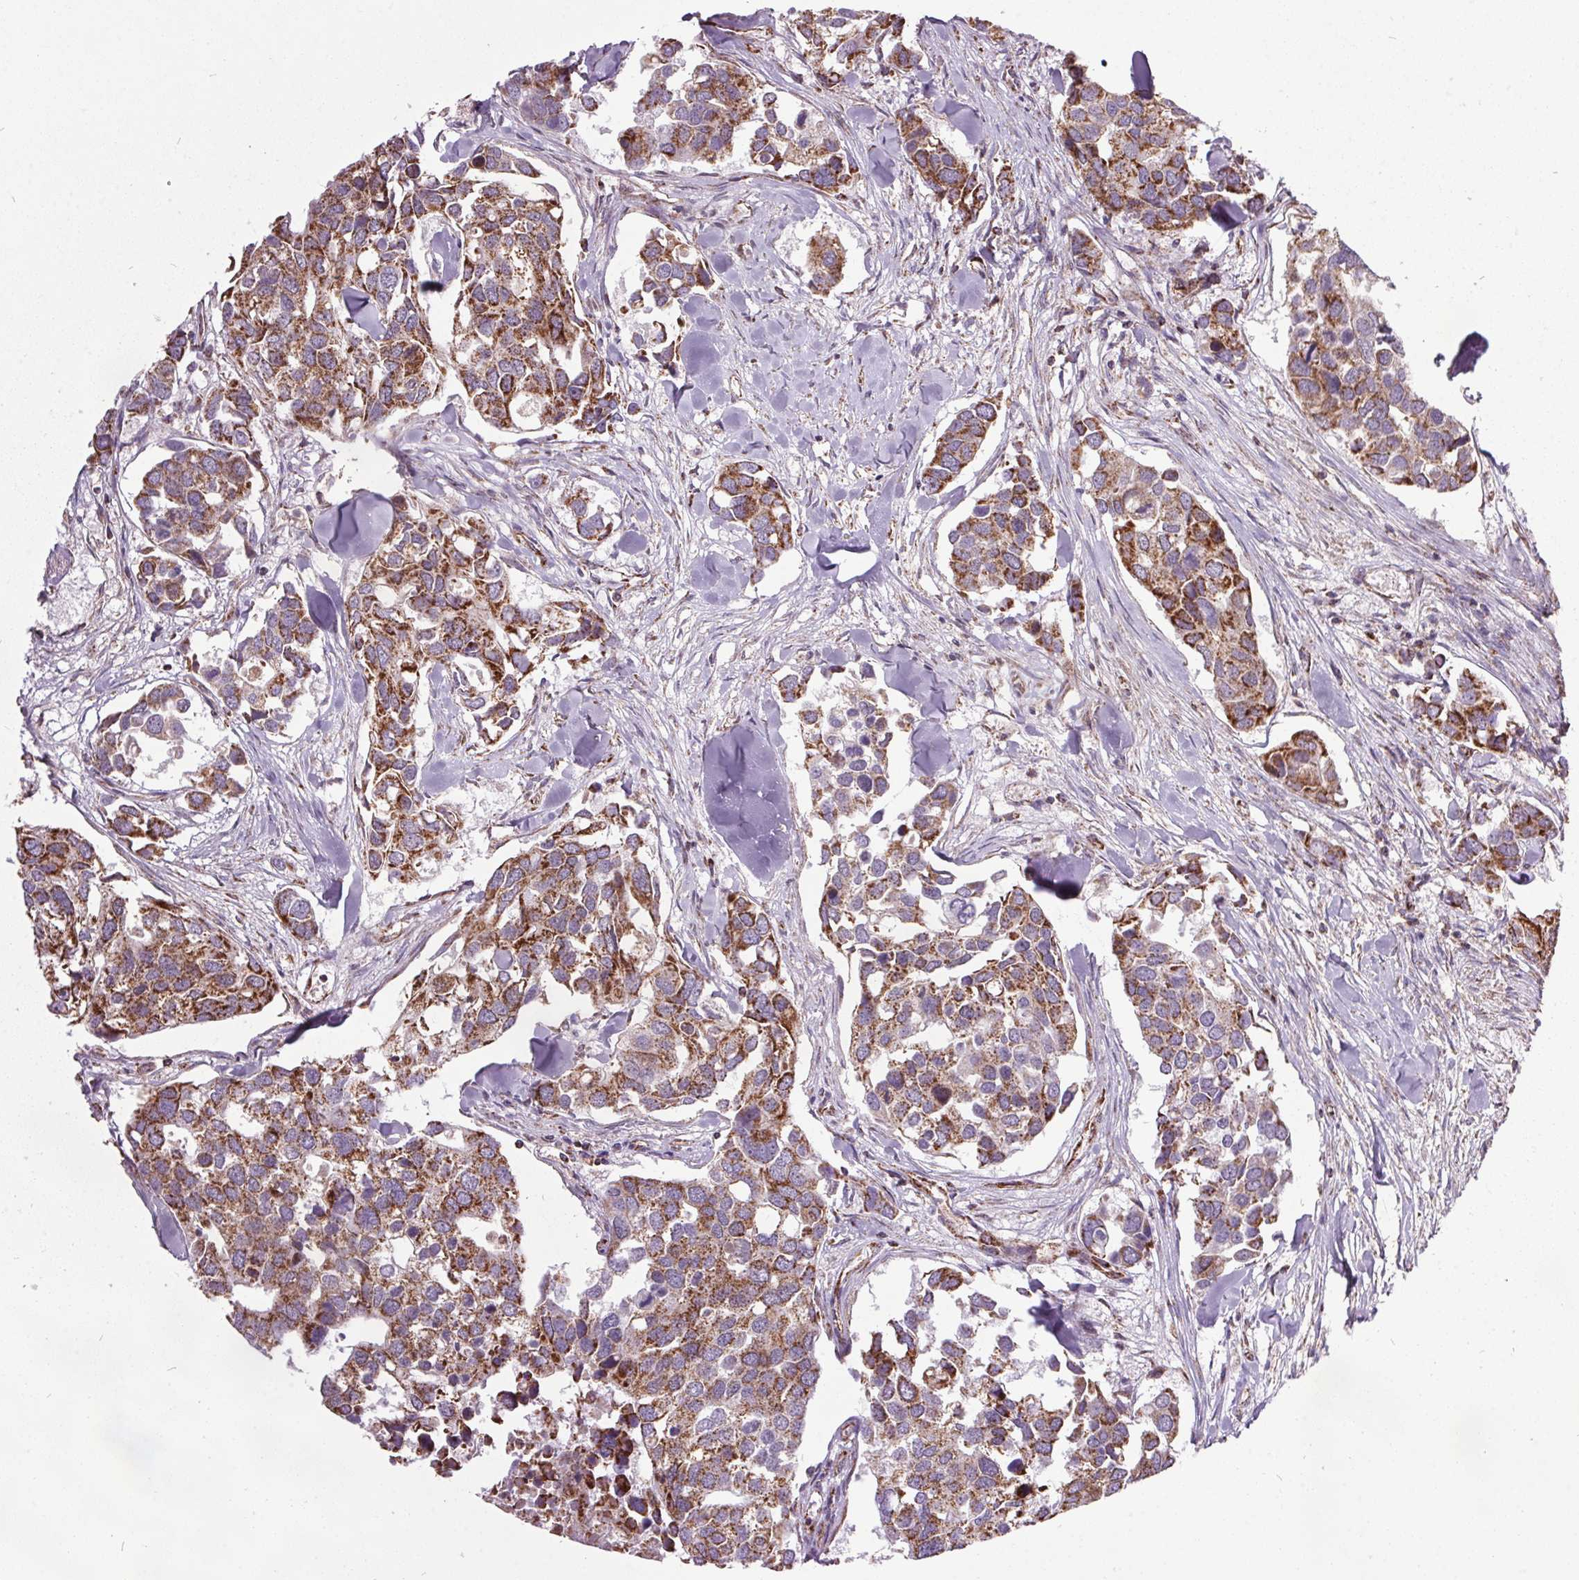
{"staining": {"intensity": "moderate", "quantity": ">75%", "location": "cytoplasmic/membranous"}, "tissue": "breast cancer", "cell_type": "Tumor cells", "image_type": "cancer", "snomed": [{"axis": "morphology", "description": "Duct carcinoma"}, {"axis": "topography", "description": "Breast"}], "caption": "This photomicrograph reveals infiltrating ductal carcinoma (breast) stained with immunohistochemistry to label a protein in brown. The cytoplasmic/membranous of tumor cells show moderate positivity for the protein. Nuclei are counter-stained blue.", "gene": "NDUFS6", "patient": {"sex": "female", "age": 83}}